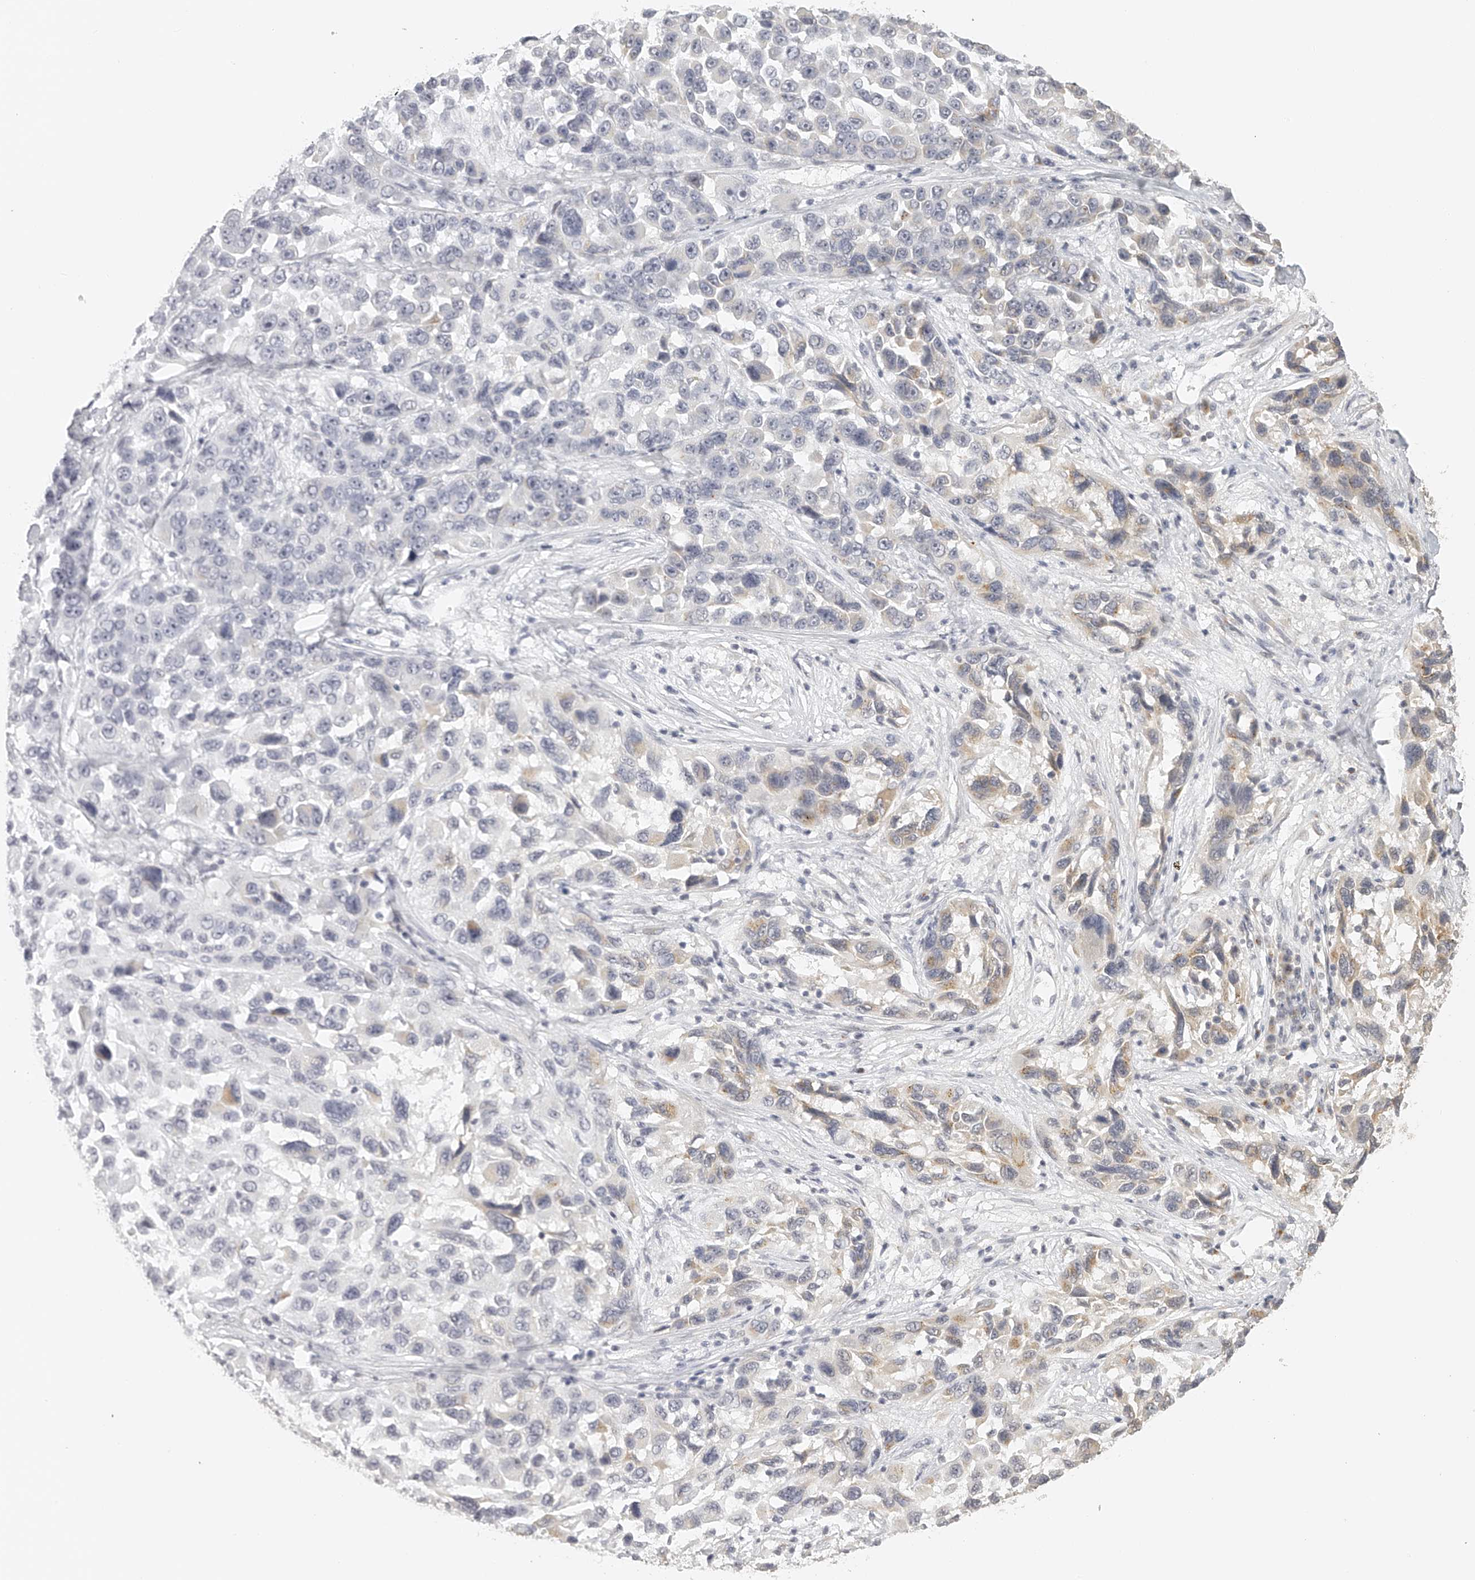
{"staining": {"intensity": "negative", "quantity": "none", "location": "none"}, "tissue": "melanoma", "cell_type": "Tumor cells", "image_type": "cancer", "snomed": [{"axis": "morphology", "description": "Malignant melanoma, NOS"}, {"axis": "topography", "description": "Skin"}], "caption": "Melanoma was stained to show a protein in brown. There is no significant staining in tumor cells. Brightfield microscopy of immunohistochemistry stained with DAB (brown) and hematoxylin (blue), captured at high magnification.", "gene": "BCL2L11", "patient": {"sex": "male", "age": 53}}